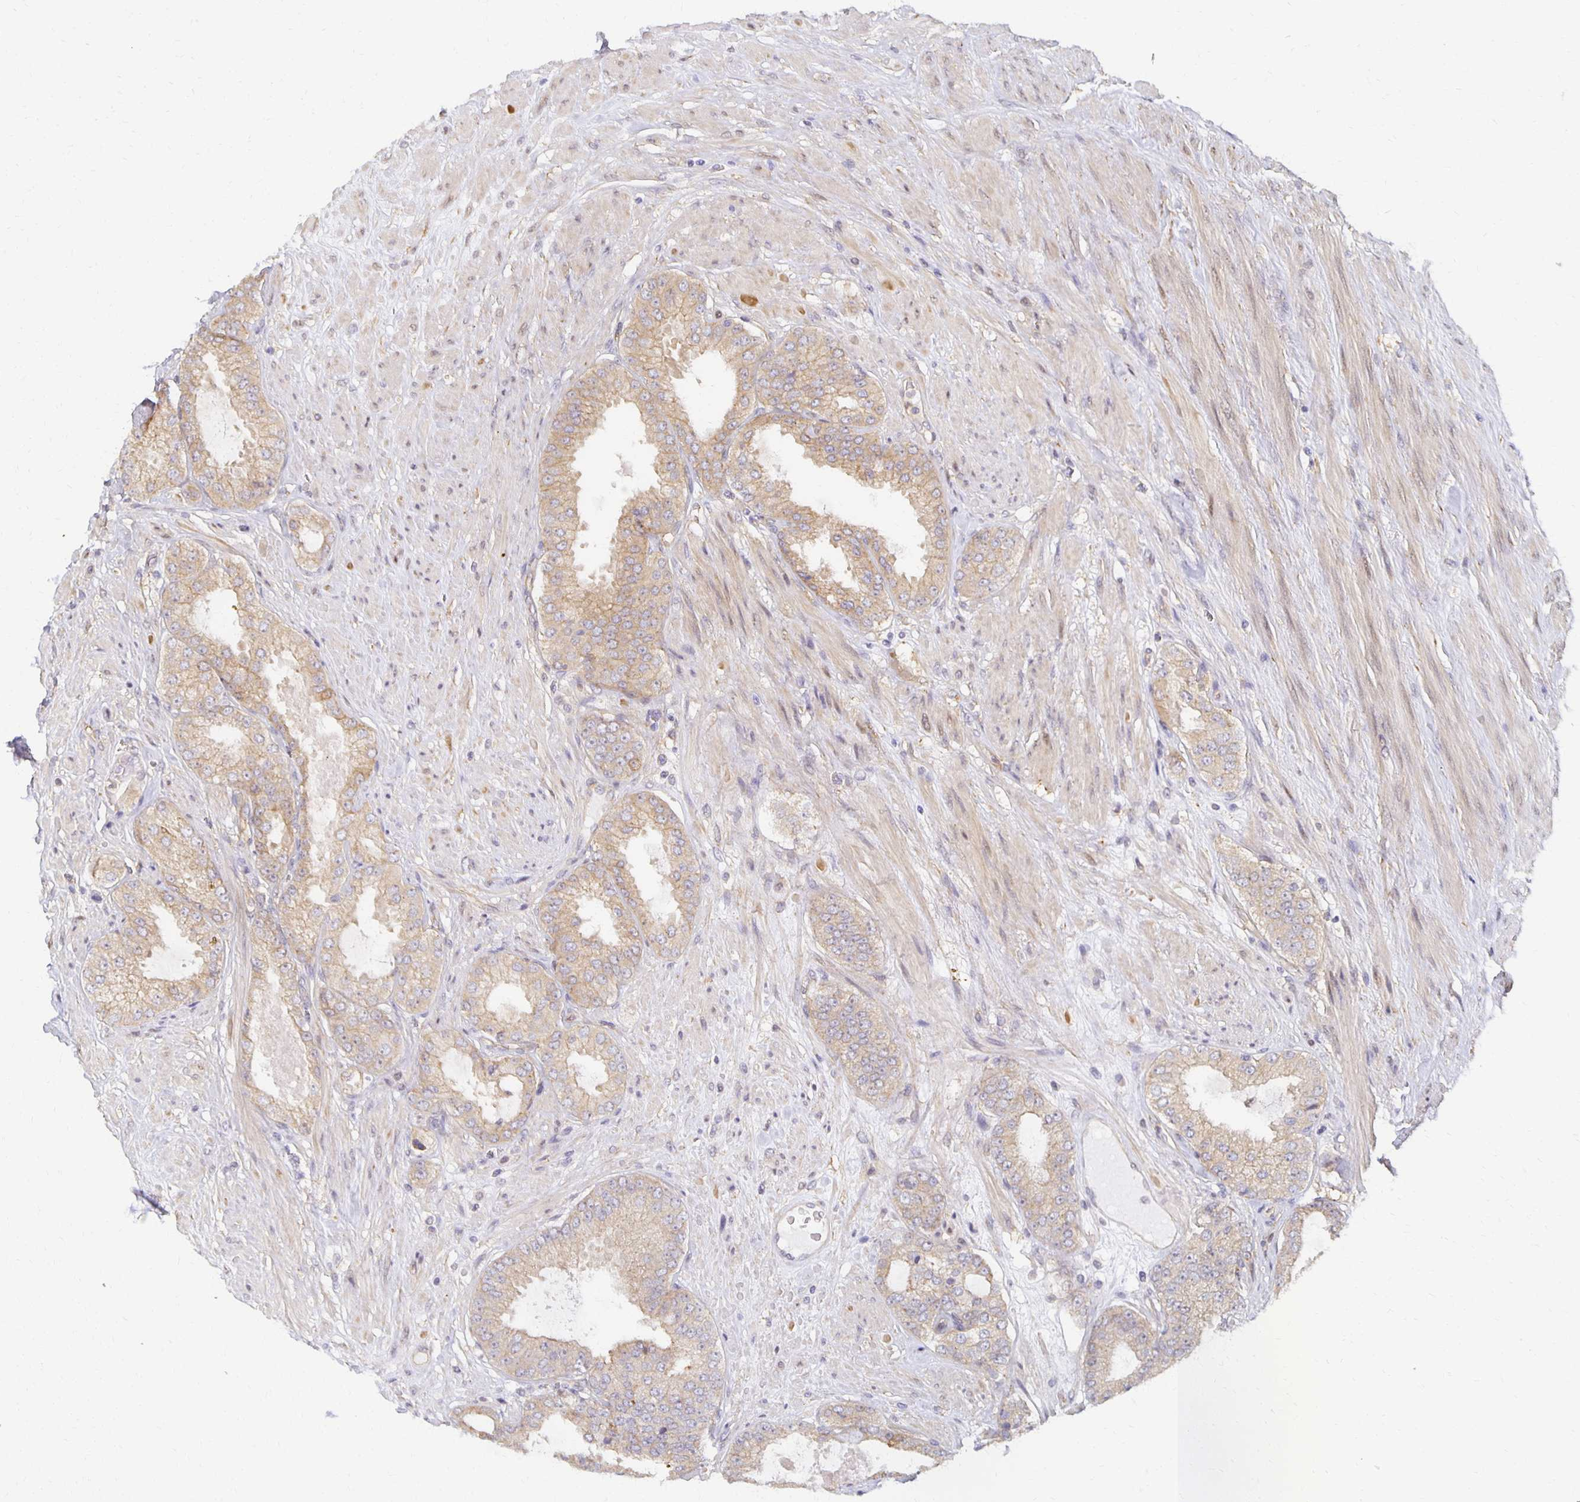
{"staining": {"intensity": "weak", "quantity": ">75%", "location": "cytoplasmic/membranous"}, "tissue": "prostate cancer", "cell_type": "Tumor cells", "image_type": "cancer", "snomed": [{"axis": "morphology", "description": "Adenocarcinoma, High grade"}, {"axis": "topography", "description": "Prostate"}], "caption": "Immunohistochemical staining of human prostate high-grade adenocarcinoma displays low levels of weak cytoplasmic/membranous protein positivity in about >75% of tumor cells. (DAB IHC, brown staining for protein, blue staining for nuclei).", "gene": "SORL1", "patient": {"sex": "male", "age": 71}}